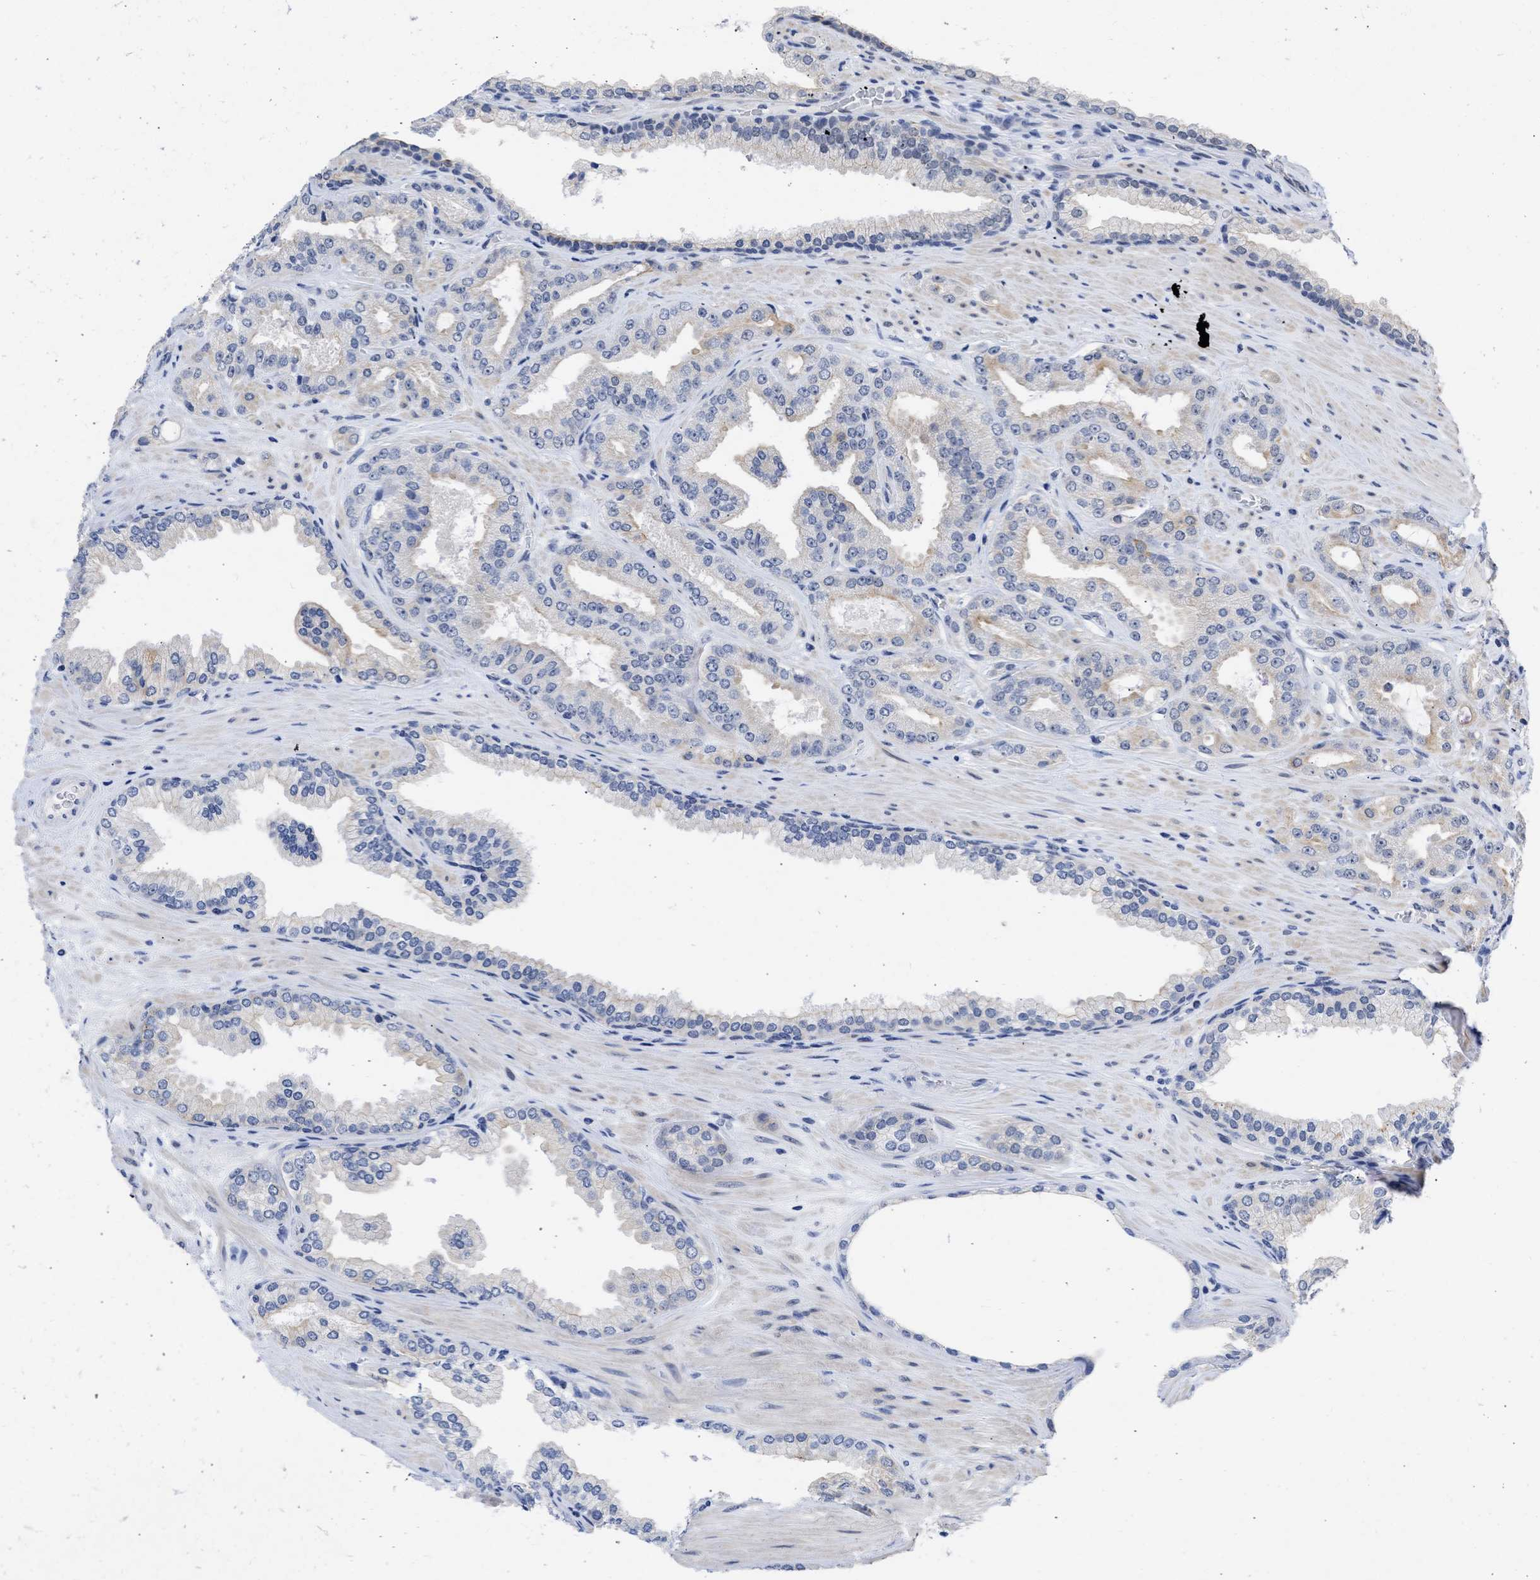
{"staining": {"intensity": "negative", "quantity": "none", "location": "none"}, "tissue": "prostate cancer", "cell_type": "Tumor cells", "image_type": "cancer", "snomed": [{"axis": "morphology", "description": "Adenocarcinoma, High grade"}, {"axis": "topography", "description": "Prostate"}], "caption": "Immunohistochemistry (IHC) micrograph of neoplastic tissue: human prostate adenocarcinoma (high-grade) stained with DAB displays no significant protein positivity in tumor cells.", "gene": "DDX41", "patient": {"sex": "male", "age": 71}}